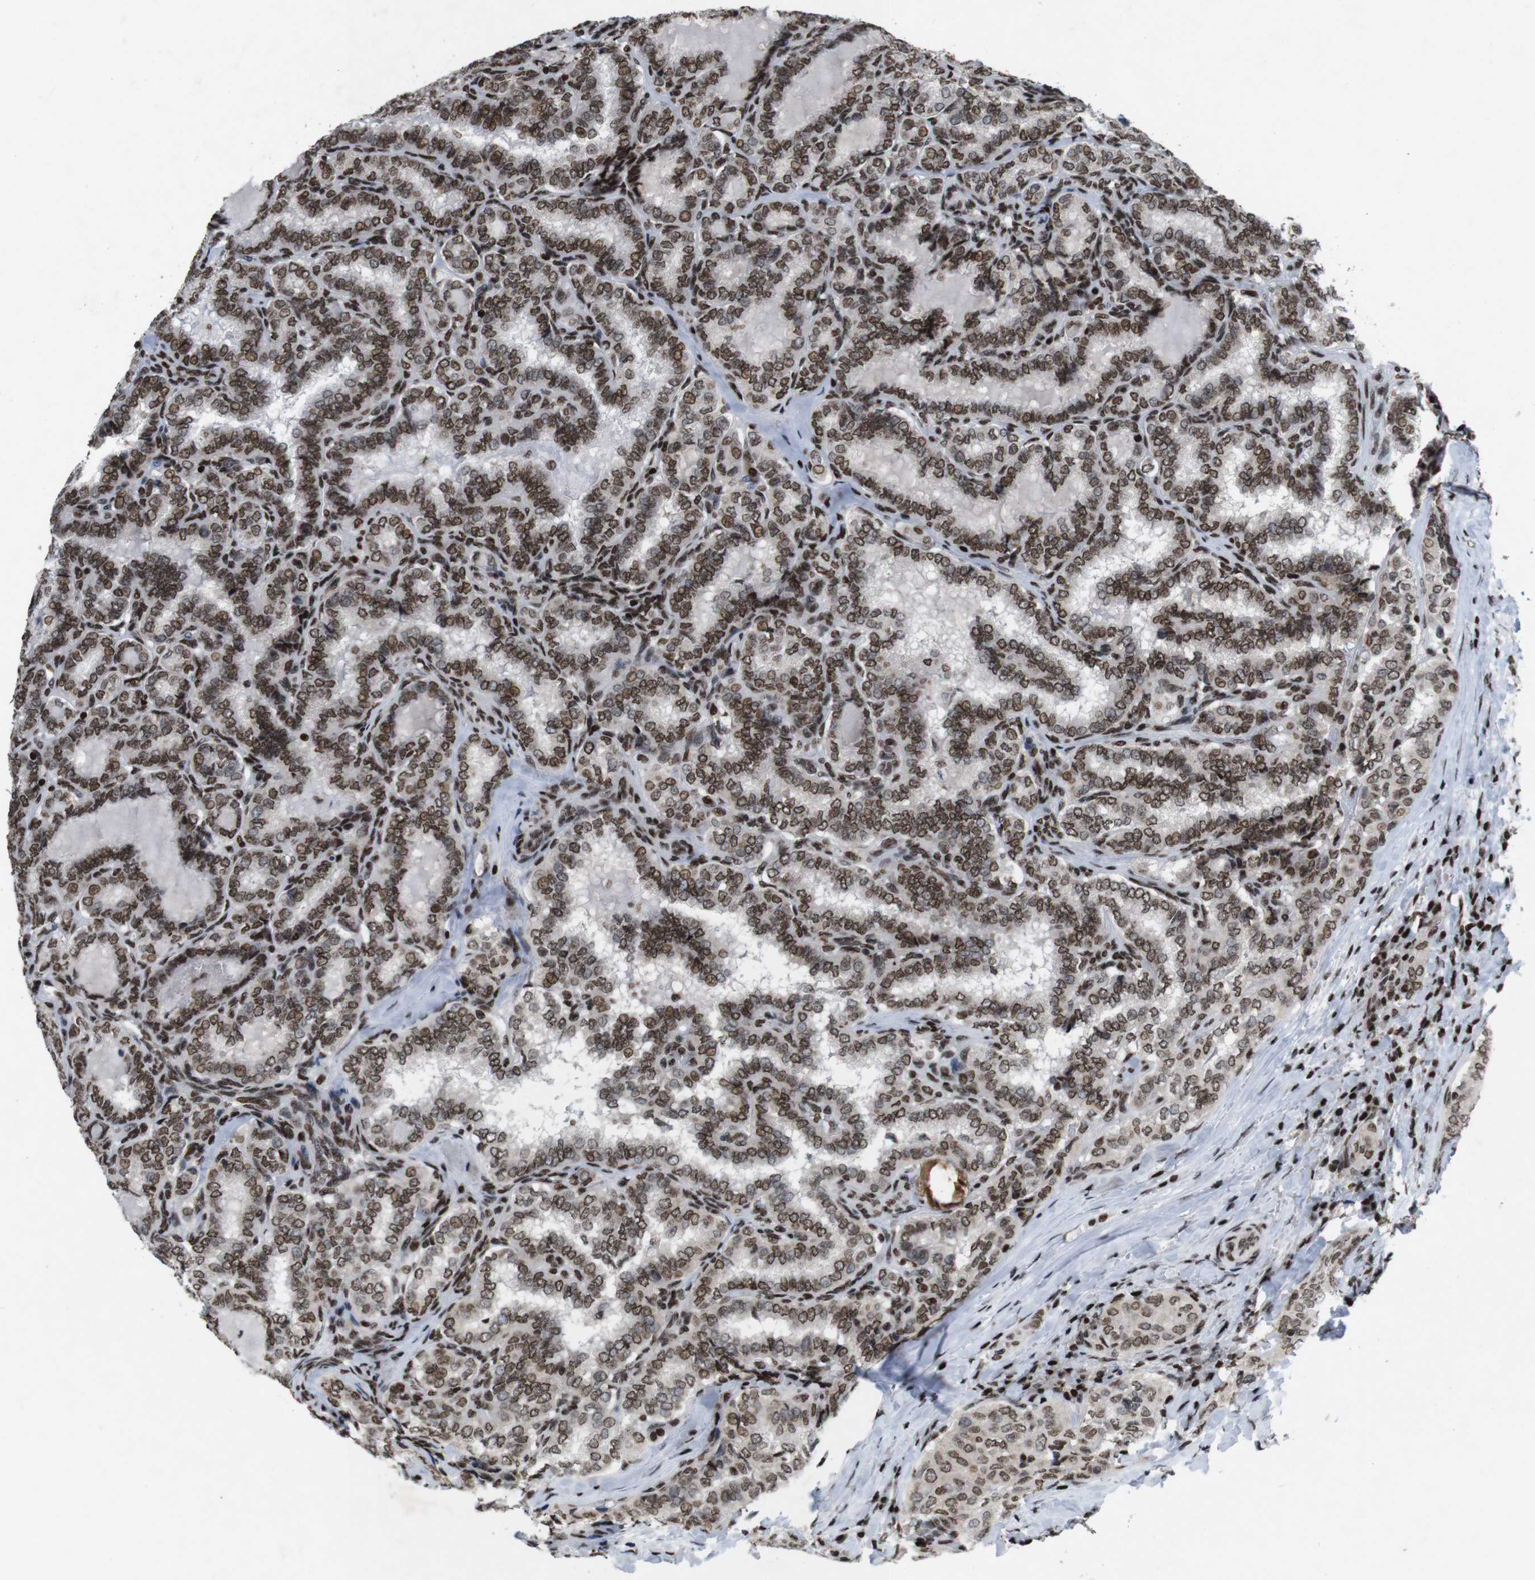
{"staining": {"intensity": "moderate", "quantity": ">75%", "location": "nuclear"}, "tissue": "thyroid cancer", "cell_type": "Tumor cells", "image_type": "cancer", "snomed": [{"axis": "morphology", "description": "Normal tissue, NOS"}, {"axis": "morphology", "description": "Papillary adenocarcinoma, NOS"}, {"axis": "topography", "description": "Thyroid gland"}], "caption": "Papillary adenocarcinoma (thyroid) was stained to show a protein in brown. There is medium levels of moderate nuclear expression in approximately >75% of tumor cells.", "gene": "MAGEH1", "patient": {"sex": "female", "age": 30}}